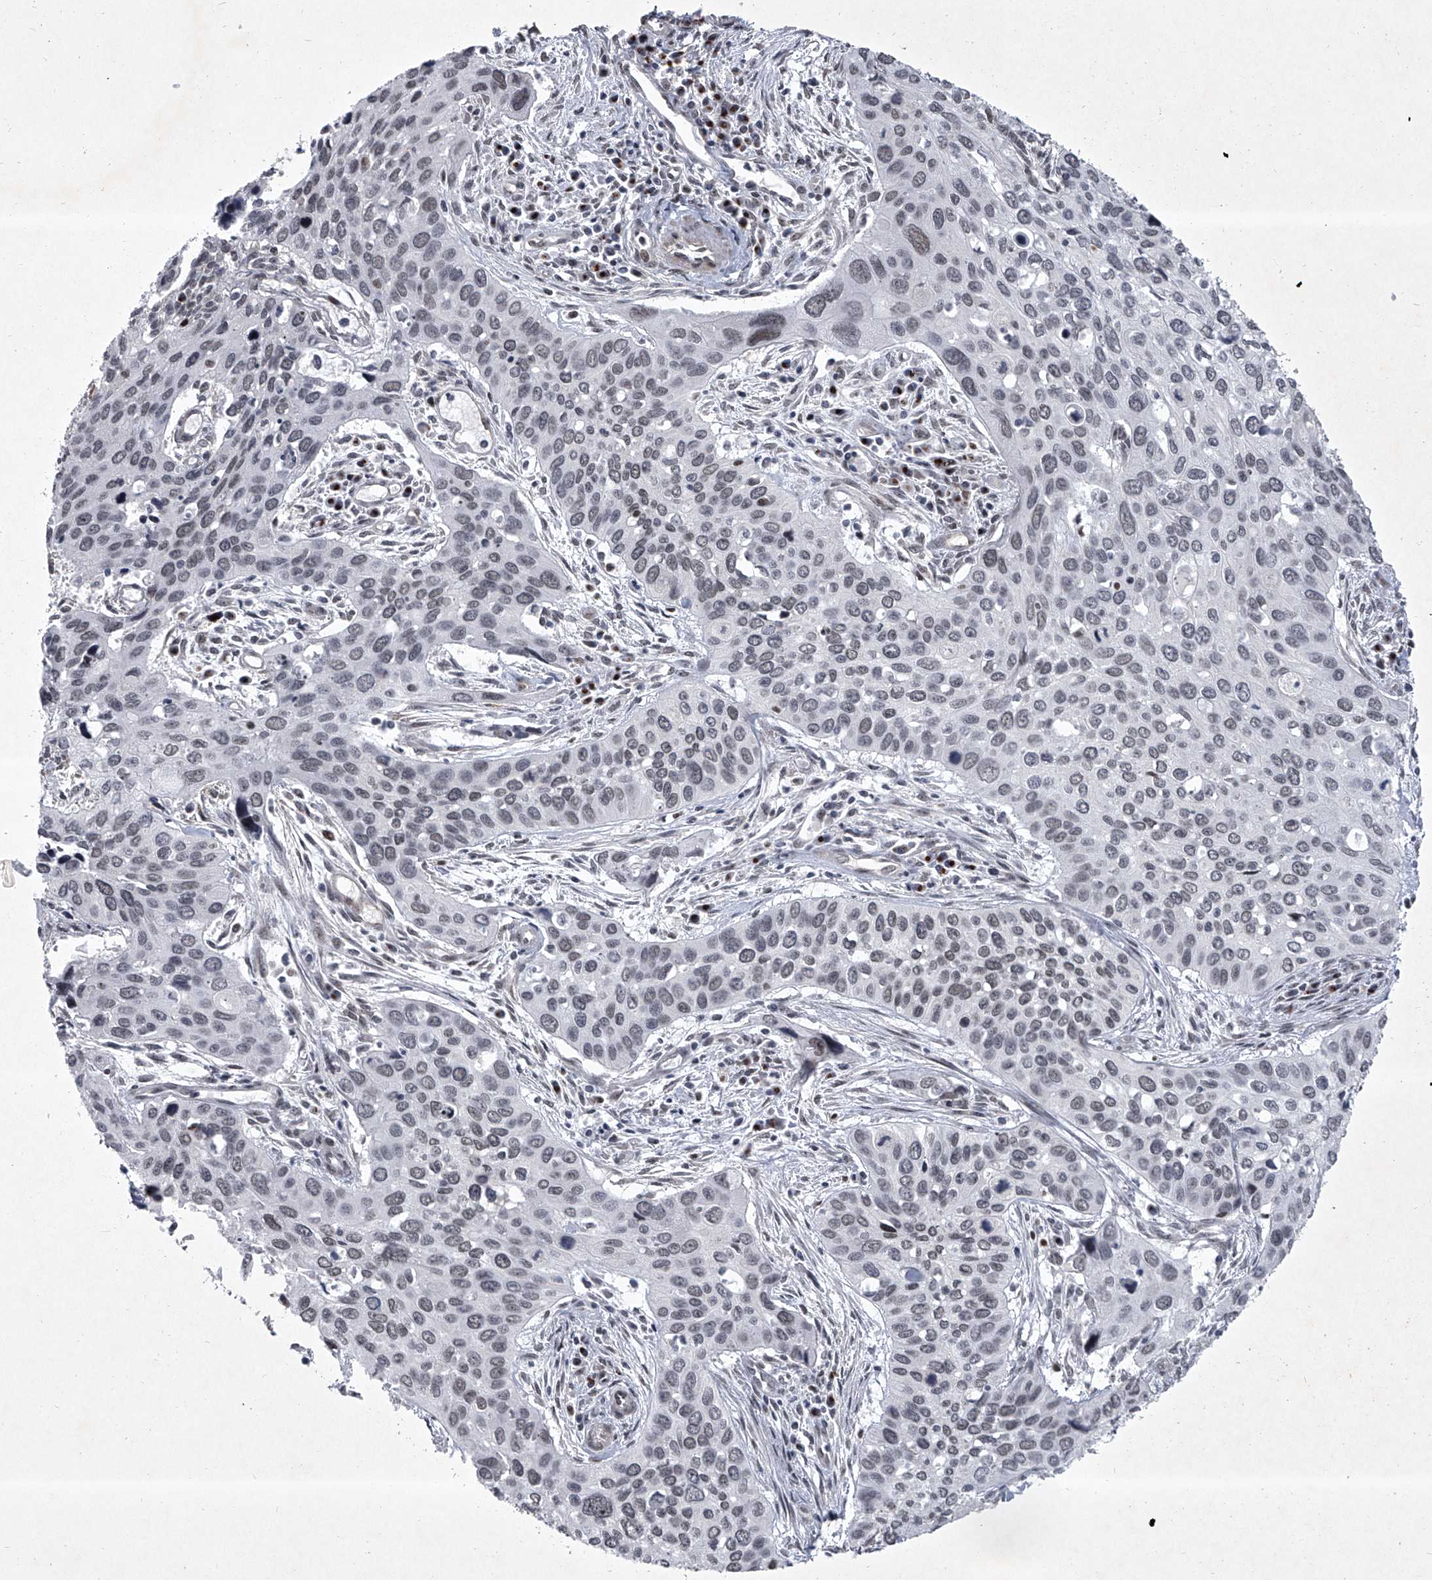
{"staining": {"intensity": "negative", "quantity": "none", "location": "none"}, "tissue": "cervical cancer", "cell_type": "Tumor cells", "image_type": "cancer", "snomed": [{"axis": "morphology", "description": "Squamous cell carcinoma, NOS"}, {"axis": "topography", "description": "Cervix"}], "caption": "IHC photomicrograph of cervical cancer (squamous cell carcinoma) stained for a protein (brown), which demonstrates no positivity in tumor cells.", "gene": "MLLT1", "patient": {"sex": "female", "age": 55}}